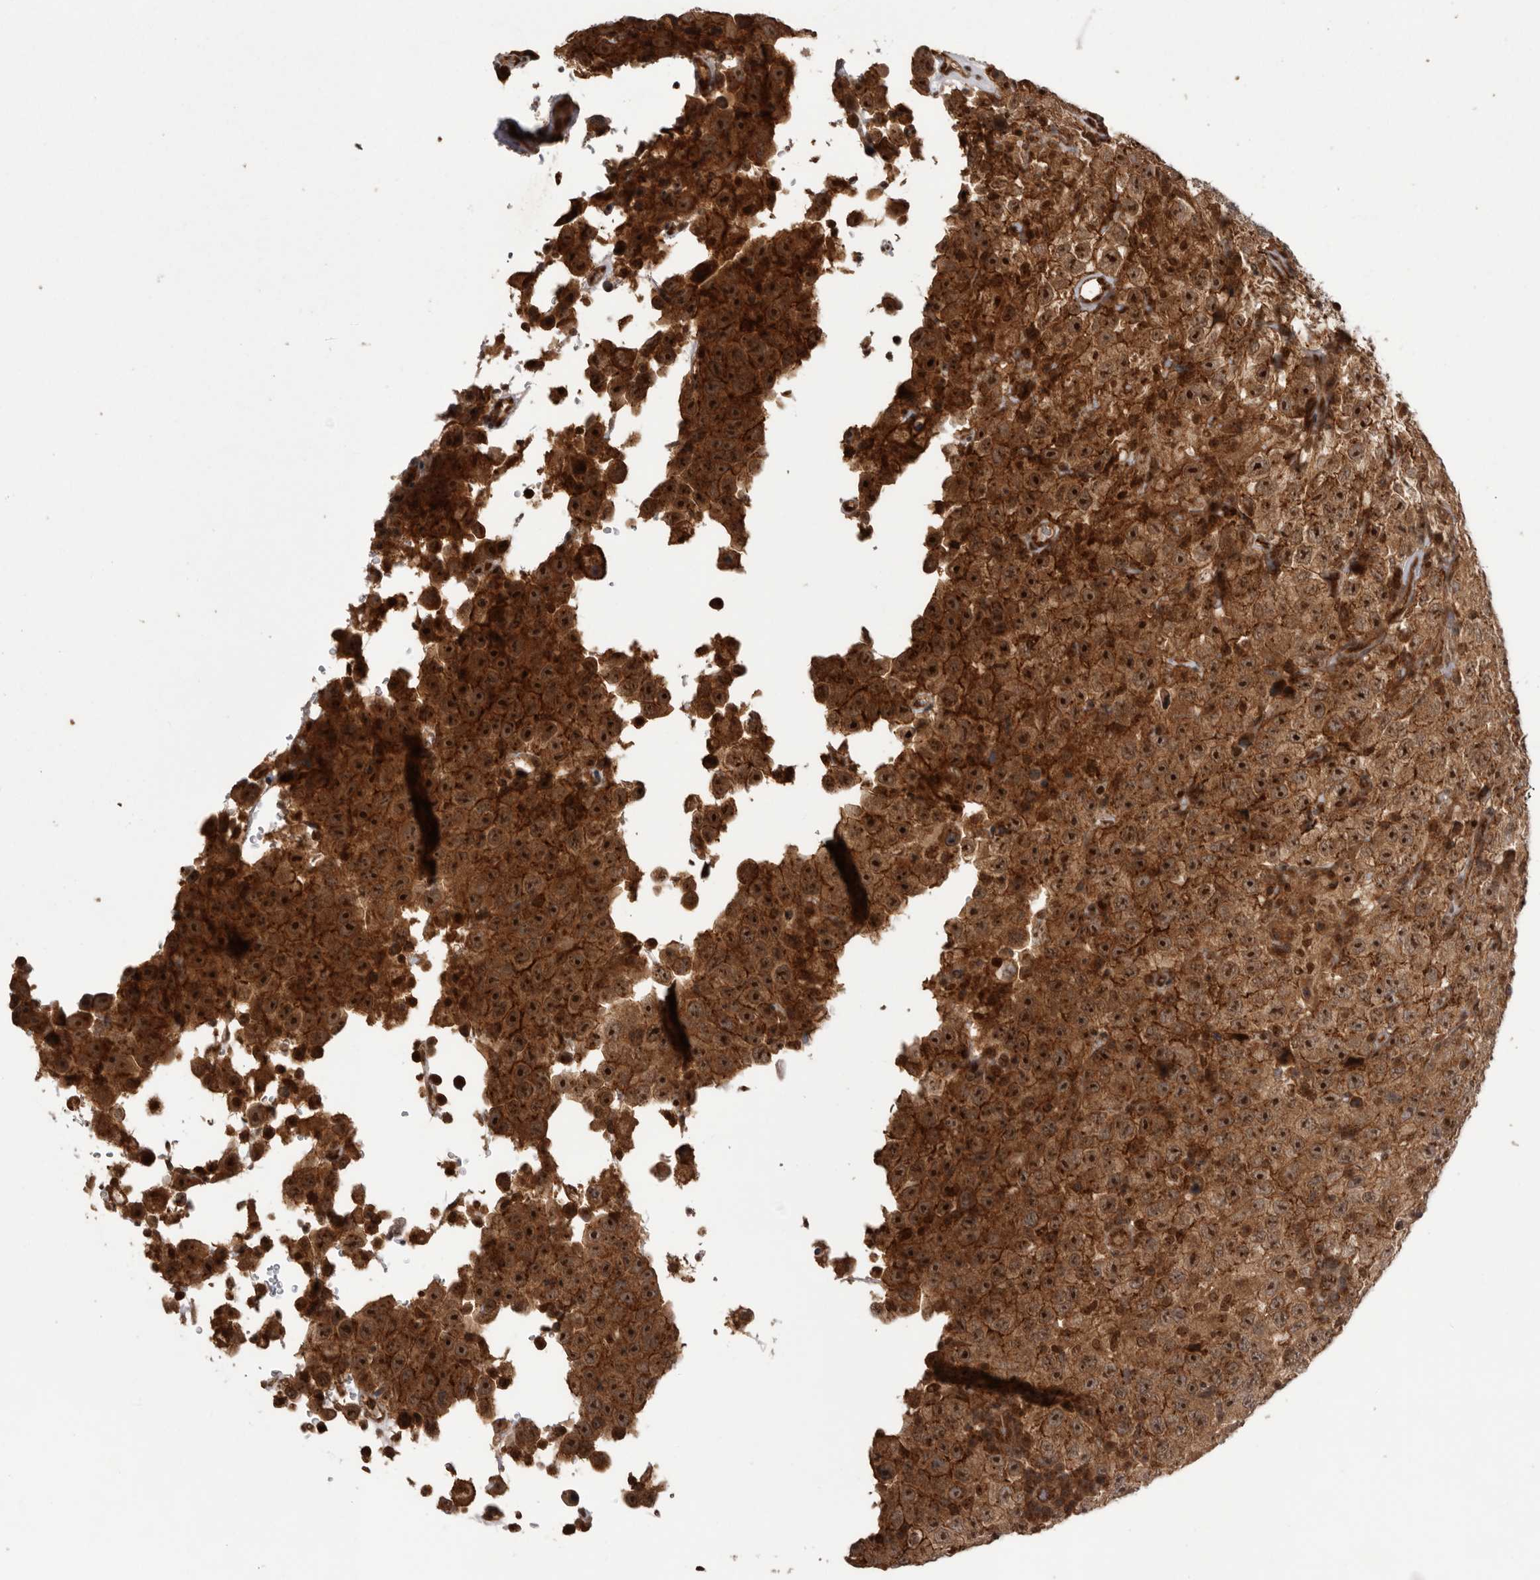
{"staining": {"intensity": "strong", "quantity": ">75%", "location": "cytoplasmic/membranous,nuclear"}, "tissue": "testis cancer", "cell_type": "Tumor cells", "image_type": "cancer", "snomed": [{"axis": "morphology", "description": "Seminoma, NOS"}, {"axis": "topography", "description": "Testis"}], "caption": "Immunohistochemical staining of testis cancer displays strong cytoplasmic/membranous and nuclear protein expression in about >75% of tumor cells.", "gene": "DHDDS", "patient": {"sex": "male", "age": 41}}